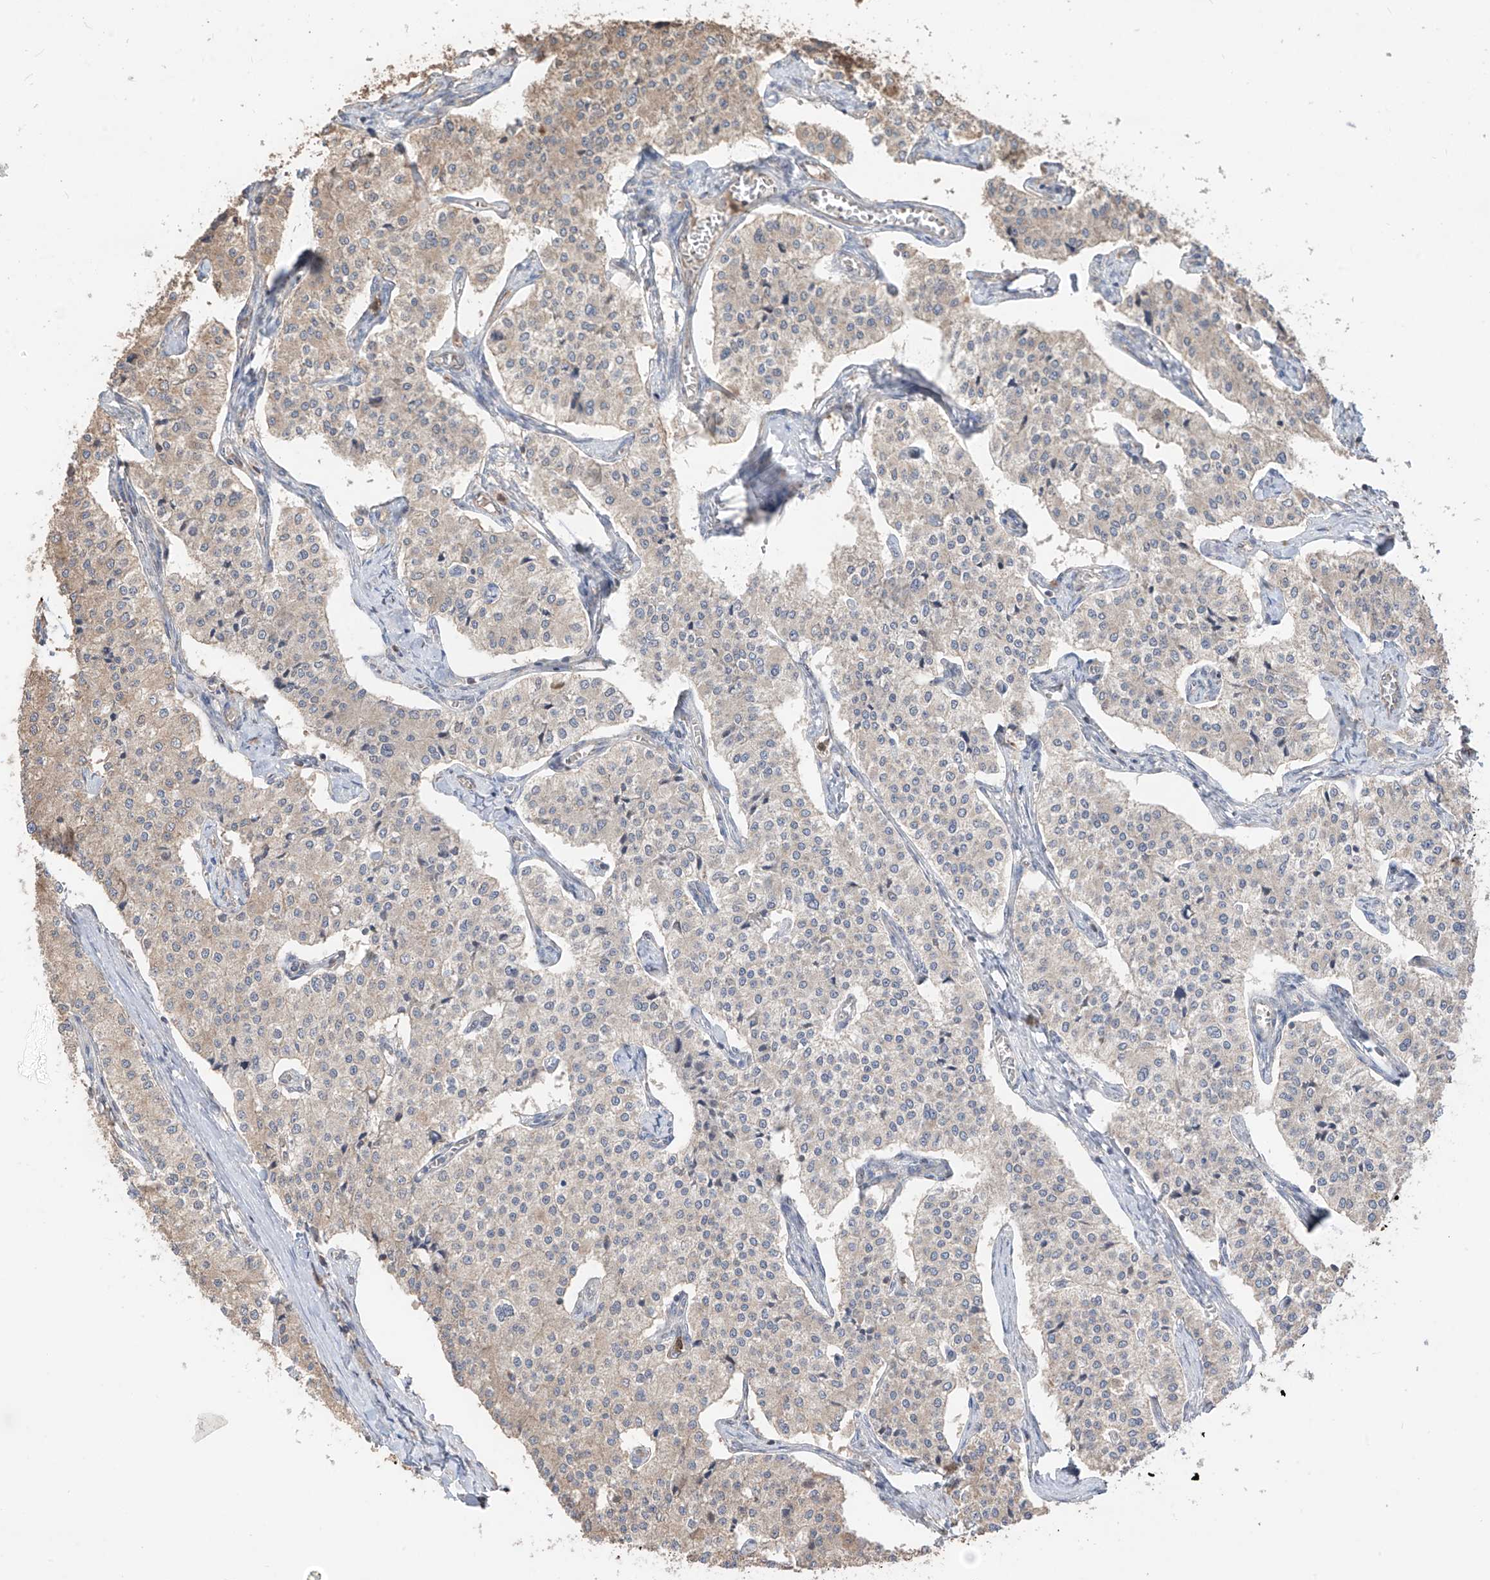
{"staining": {"intensity": "weak", "quantity": "<25%", "location": "cytoplasmic/membranous"}, "tissue": "carcinoid", "cell_type": "Tumor cells", "image_type": "cancer", "snomed": [{"axis": "morphology", "description": "Carcinoid, malignant, NOS"}, {"axis": "topography", "description": "Colon"}], "caption": "Image shows no significant protein staining in tumor cells of carcinoid (malignant).", "gene": "AHCTF1", "patient": {"sex": "female", "age": 52}}